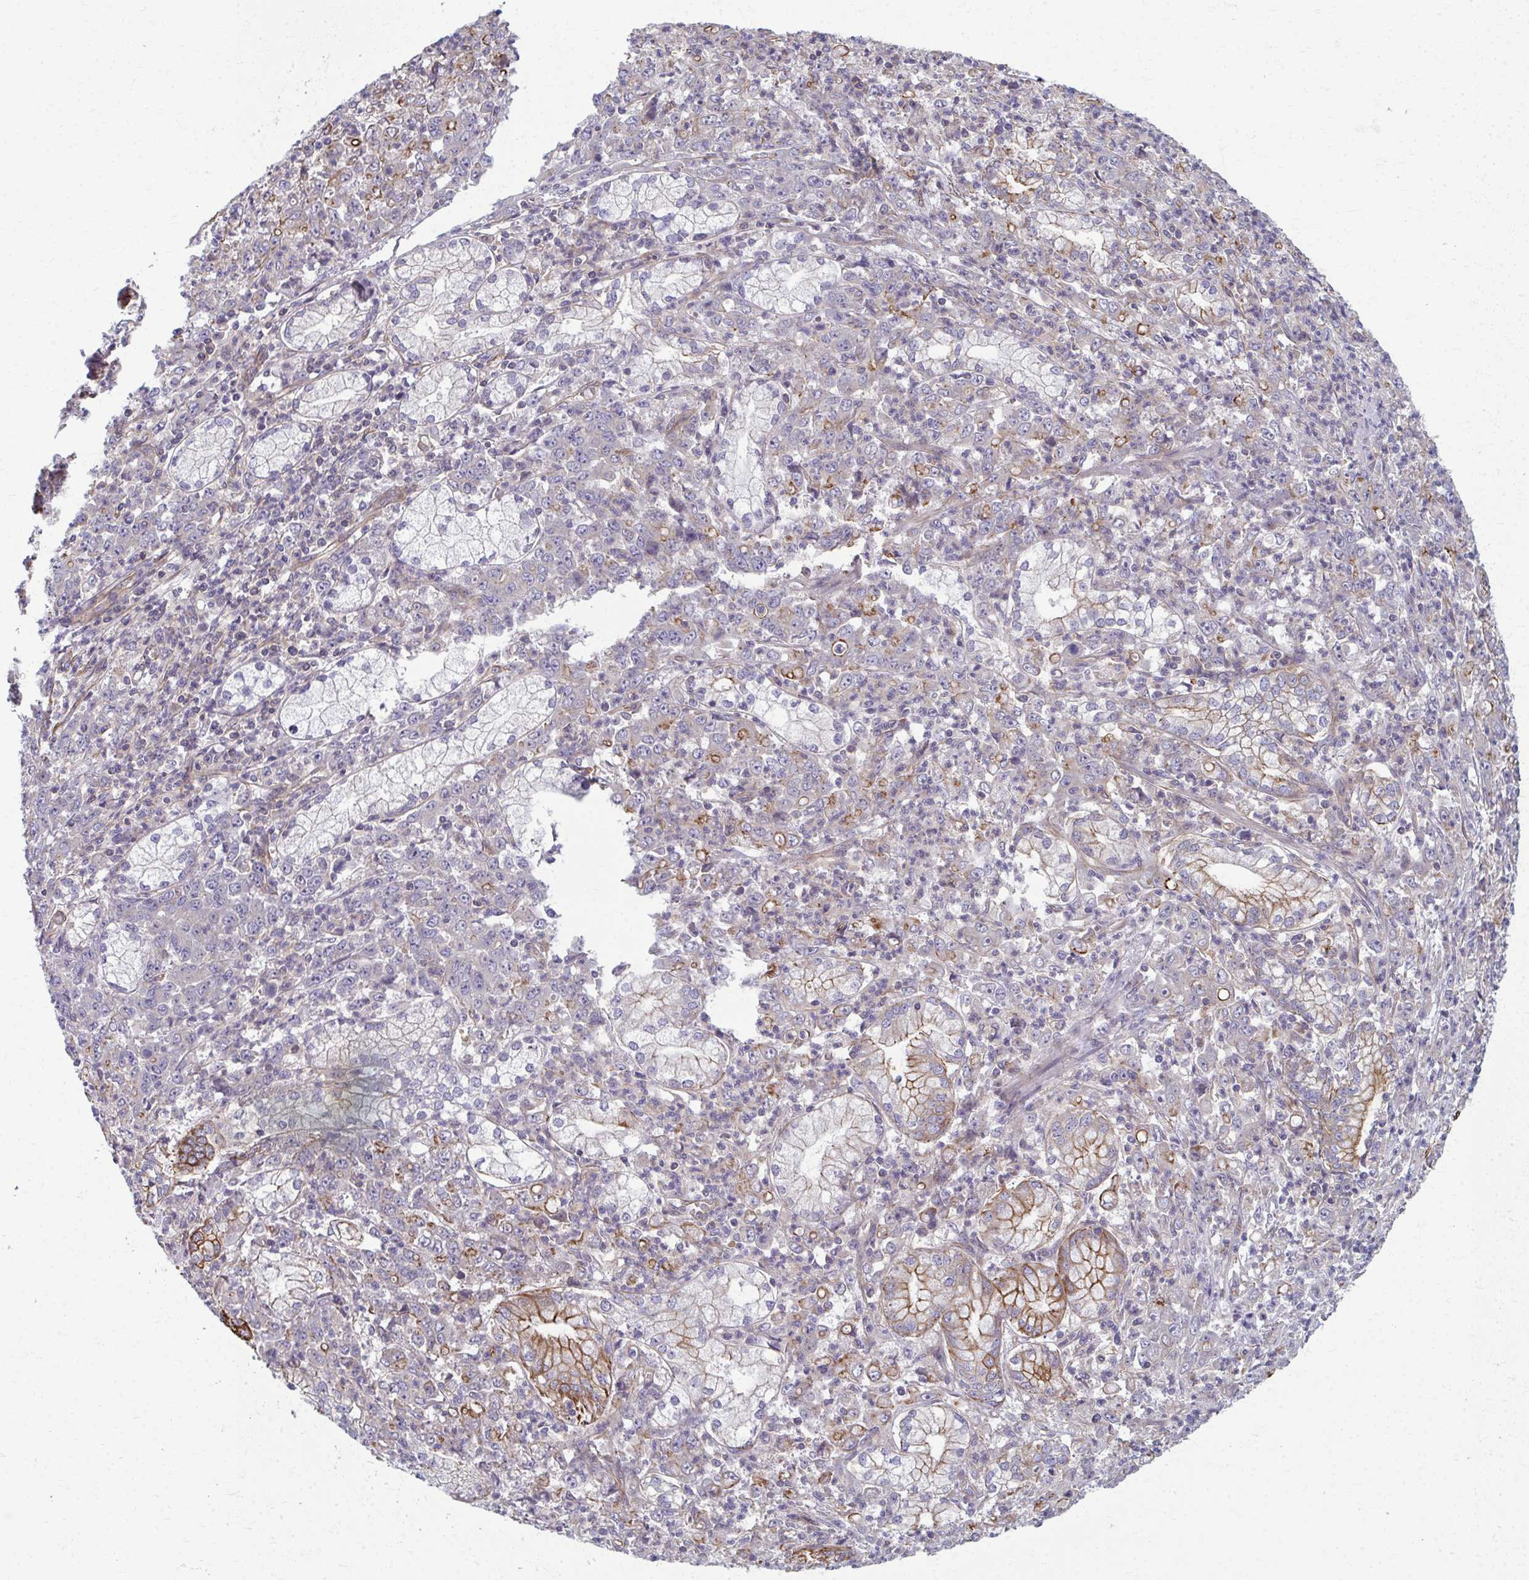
{"staining": {"intensity": "moderate", "quantity": "<25%", "location": "cytoplasmic/membranous"}, "tissue": "stomach cancer", "cell_type": "Tumor cells", "image_type": "cancer", "snomed": [{"axis": "morphology", "description": "Adenocarcinoma, NOS"}, {"axis": "topography", "description": "Stomach, lower"}], "caption": "High-power microscopy captured an immunohistochemistry photomicrograph of stomach adenocarcinoma, revealing moderate cytoplasmic/membranous staining in about <25% of tumor cells.", "gene": "EID2B", "patient": {"sex": "female", "age": 71}}